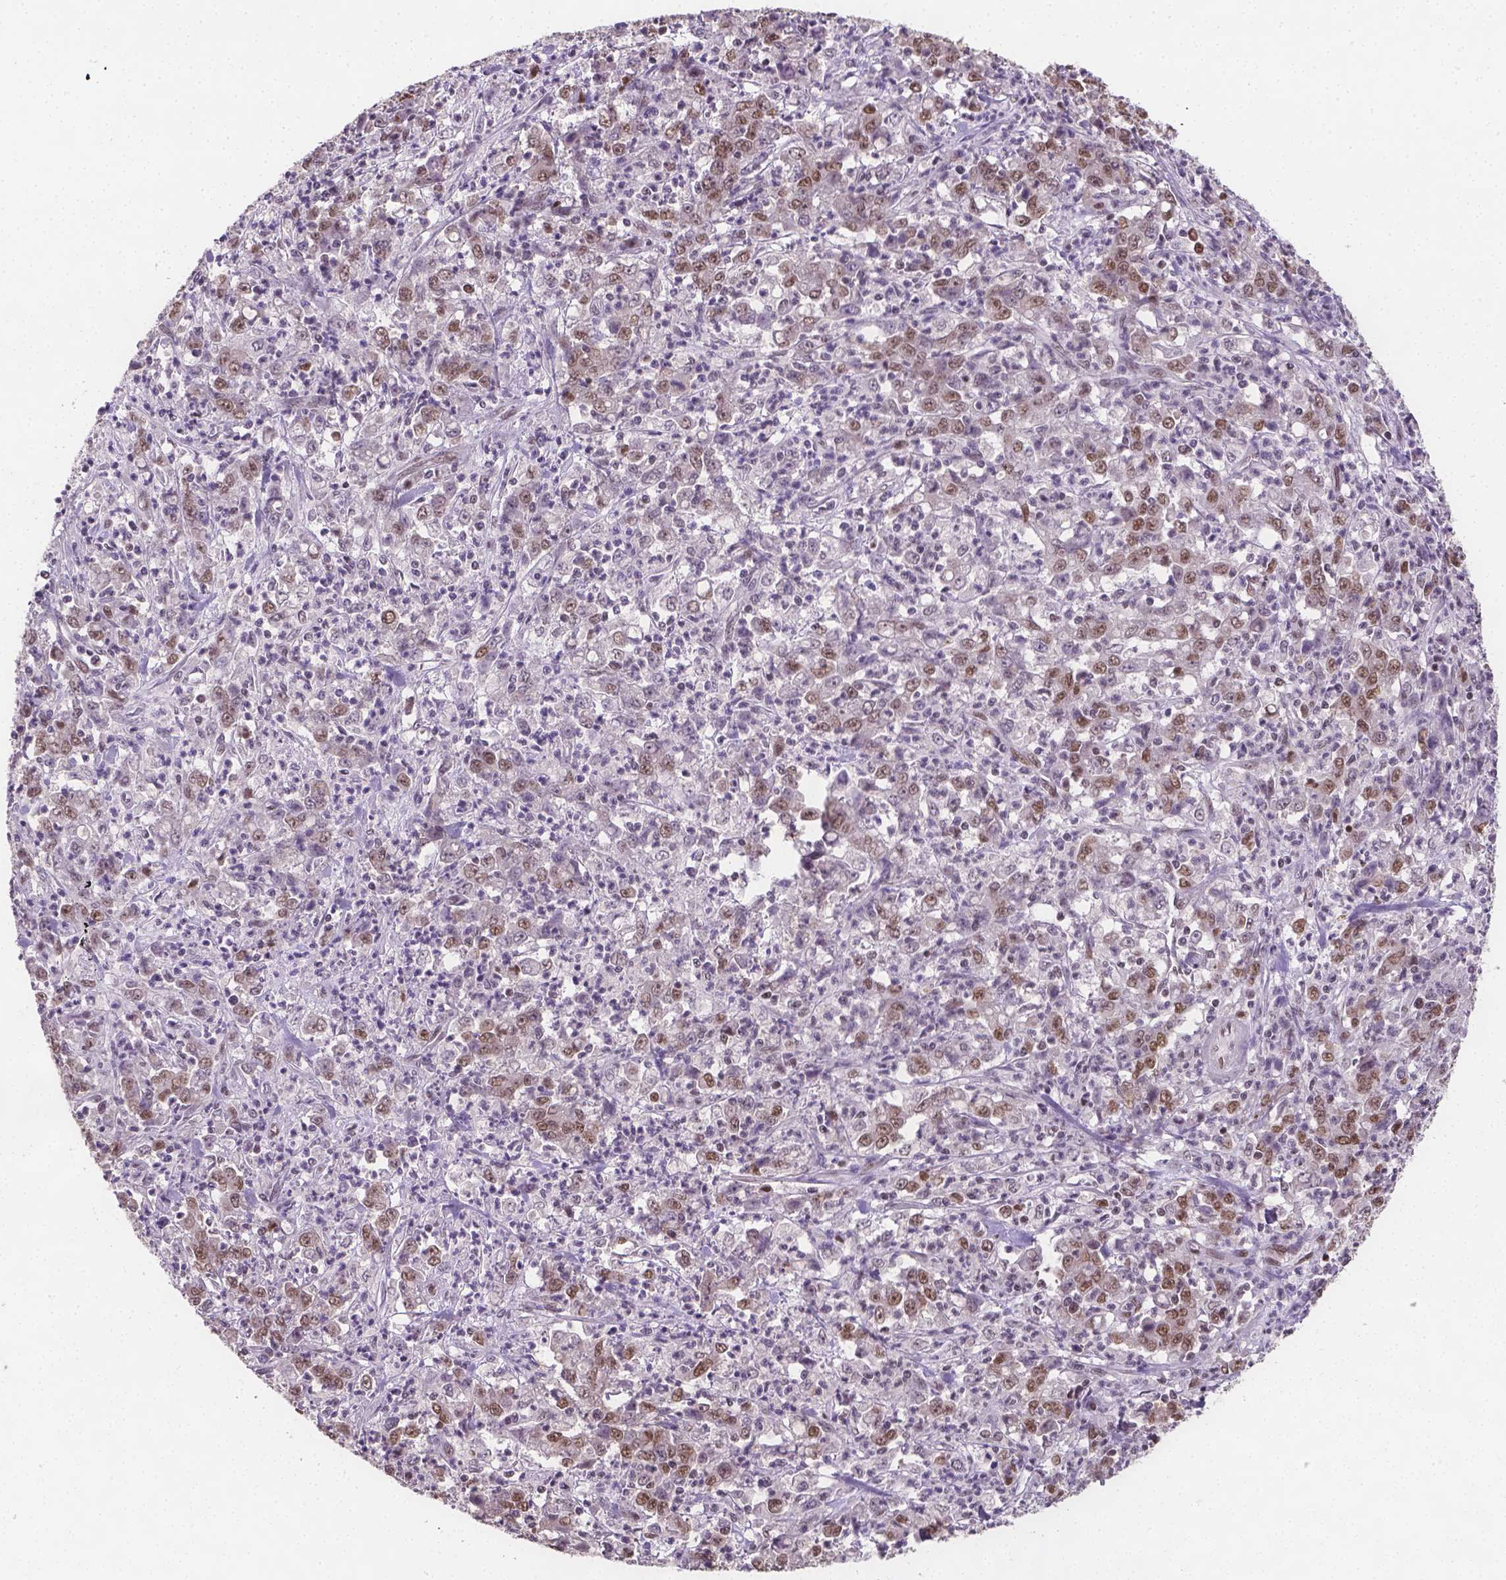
{"staining": {"intensity": "moderate", "quantity": ">75%", "location": "nuclear"}, "tissue": "stomach cancer", "cell_type": "Tumor cells", "image_type": "cancer", "snomed": [{"axis": "morphology", "description": "Adenocarcinoma, NOS"}, {"axis": "topography", "description": "Stomach, lower"}], "caption": "DAB immunohistochemical staining of stomach adenocarcinoma demonstrates moderate nuclear protein expression in approximately >75% of tumor cells.", "gene": "FANCE", "patient": {"sex": "female", "age": 71}}